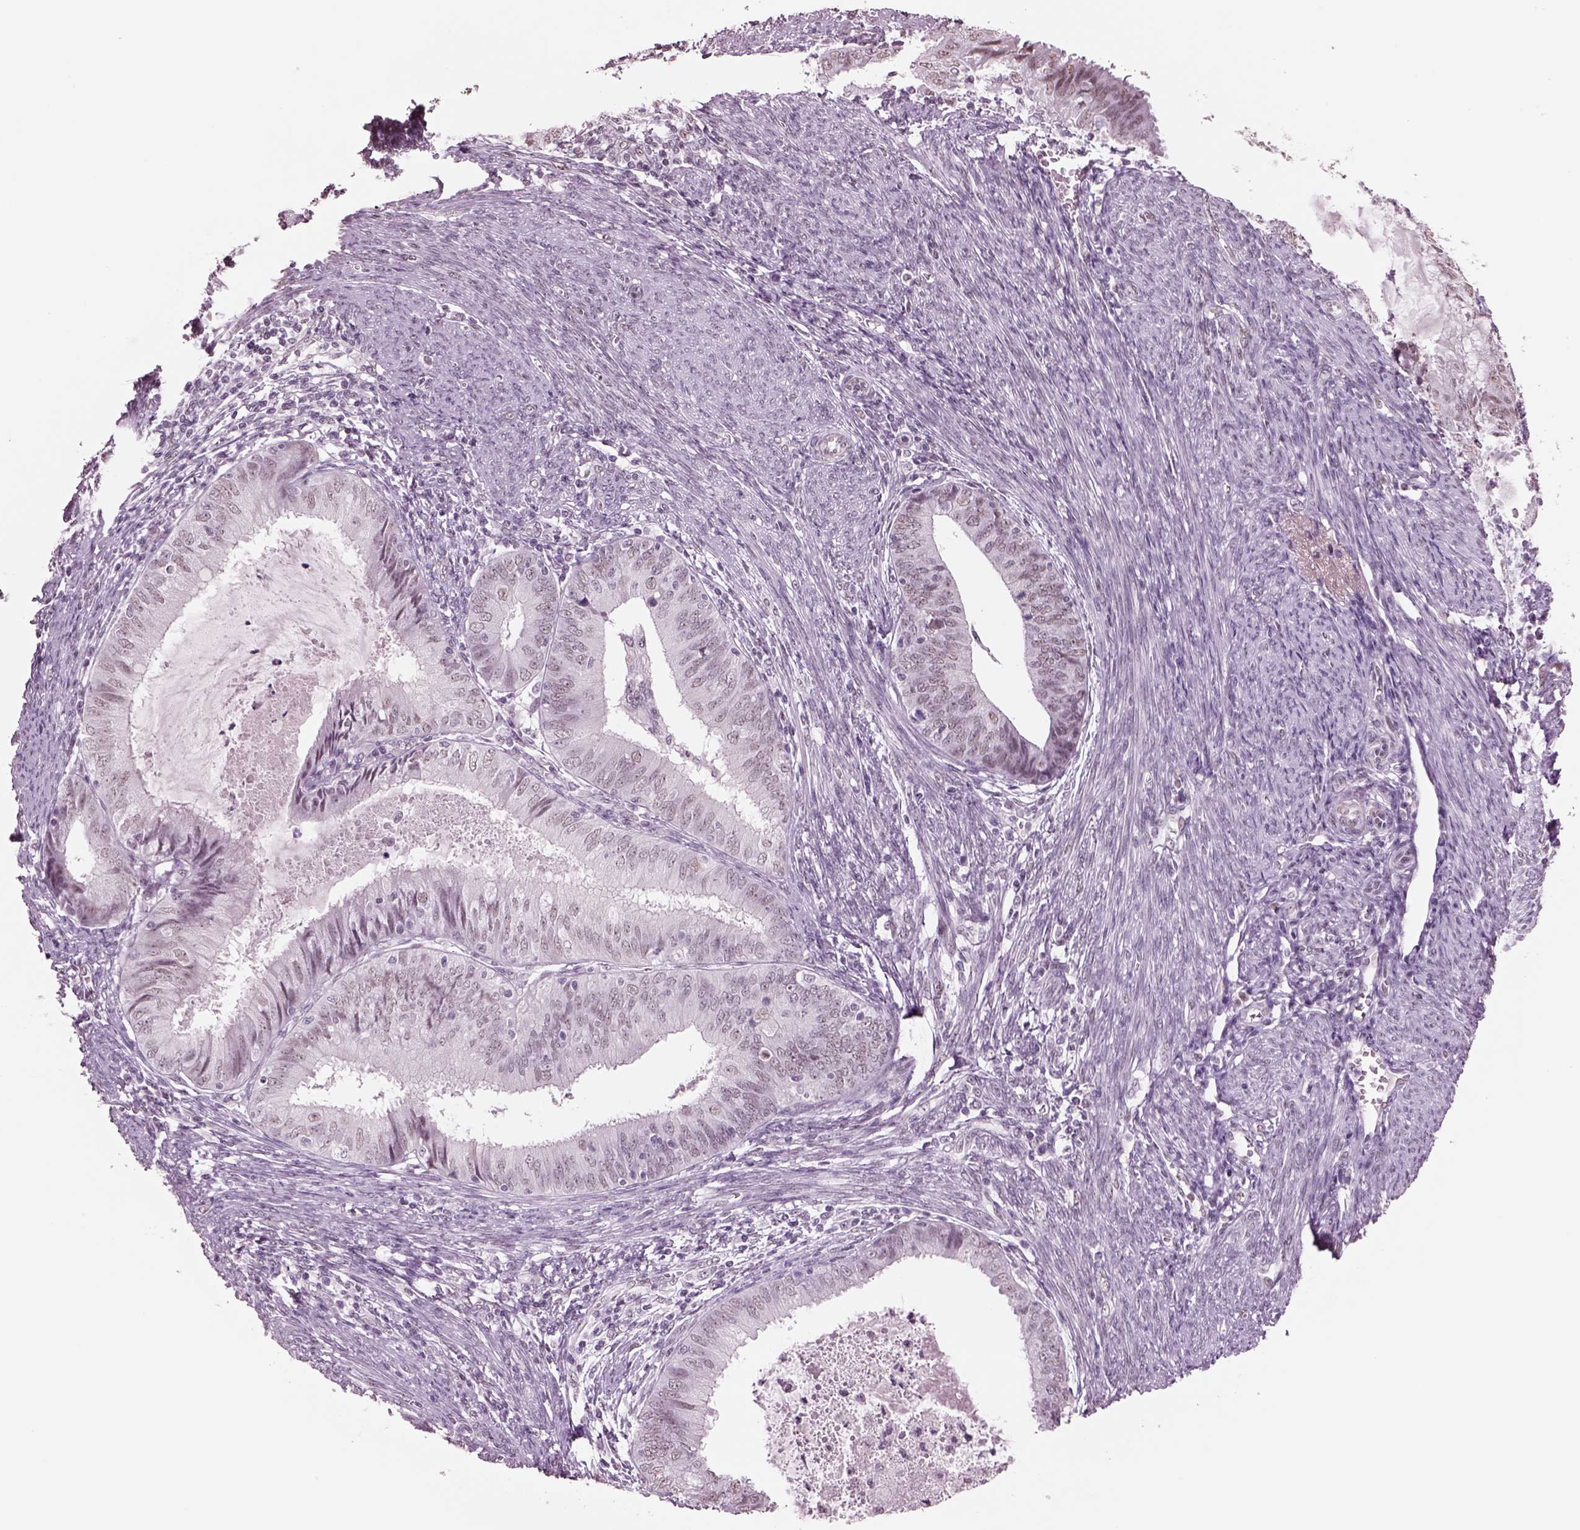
{"staining": {"intensity": "negative", "quantity": "none", "location": "none"}, "tissue": "endometrial cancer", "cell_type": "Tumor cells", "image_type": "cancer", "snomed": [{"axis": "morphology", "description": "Adenocarcinoma, NOS"}, {"axis": "topography", "description": "Endometrium"}], "caption": "There is no significant positivity in tumor cells of endometrial adenocarcinoma. (Immunohistochemistry, brightfield microscopy, high magnification).", "gene": "SEPHS1", "patient": {"sex": "female", "age": 57}}